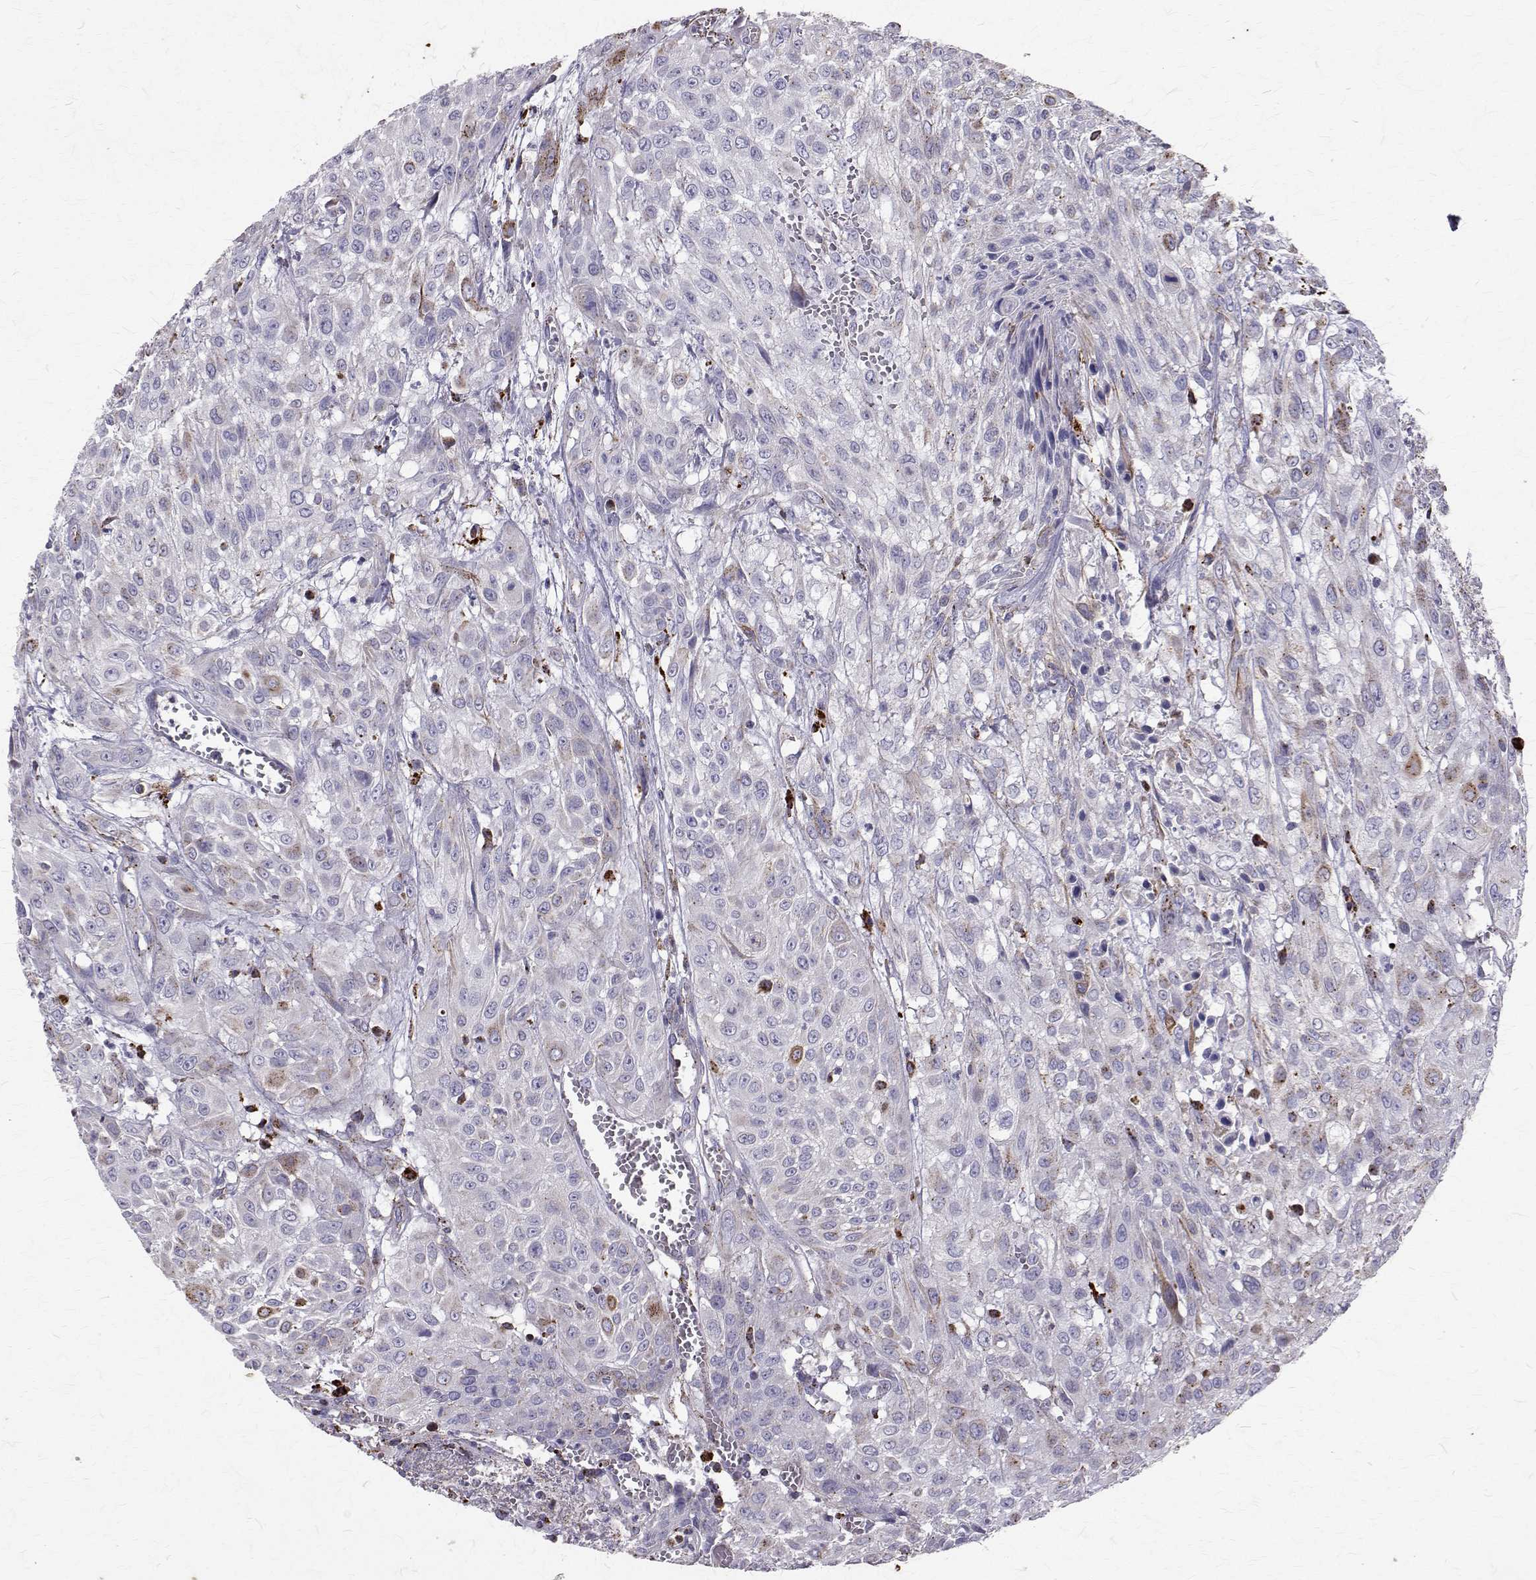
{"staining": {"intensity": "moderate", "quantity": "<25%", "location": "cytoplasmic/membranous"}, "tissue": "urothelial cancer", "cell_type": "Tumor cells", "image_type": "cancer", "snomed": [{"axis": "morphology", "description": "Urothelial carcinoma, High grade"}, {"axis": "topography", "description": "Urinary bladder"}], "caption": "A high-resolution micrograph shows IHC staining of high-grade urothelial carcinoma, which demonstrates moderate cytoplasmic/membranous staining in about <25% of tumor cells. The protein of interest is shown in brown color, while the nuclei are stained blue.", "gene": "TPP1", "patient": {"sex": "male", "age": 57}}